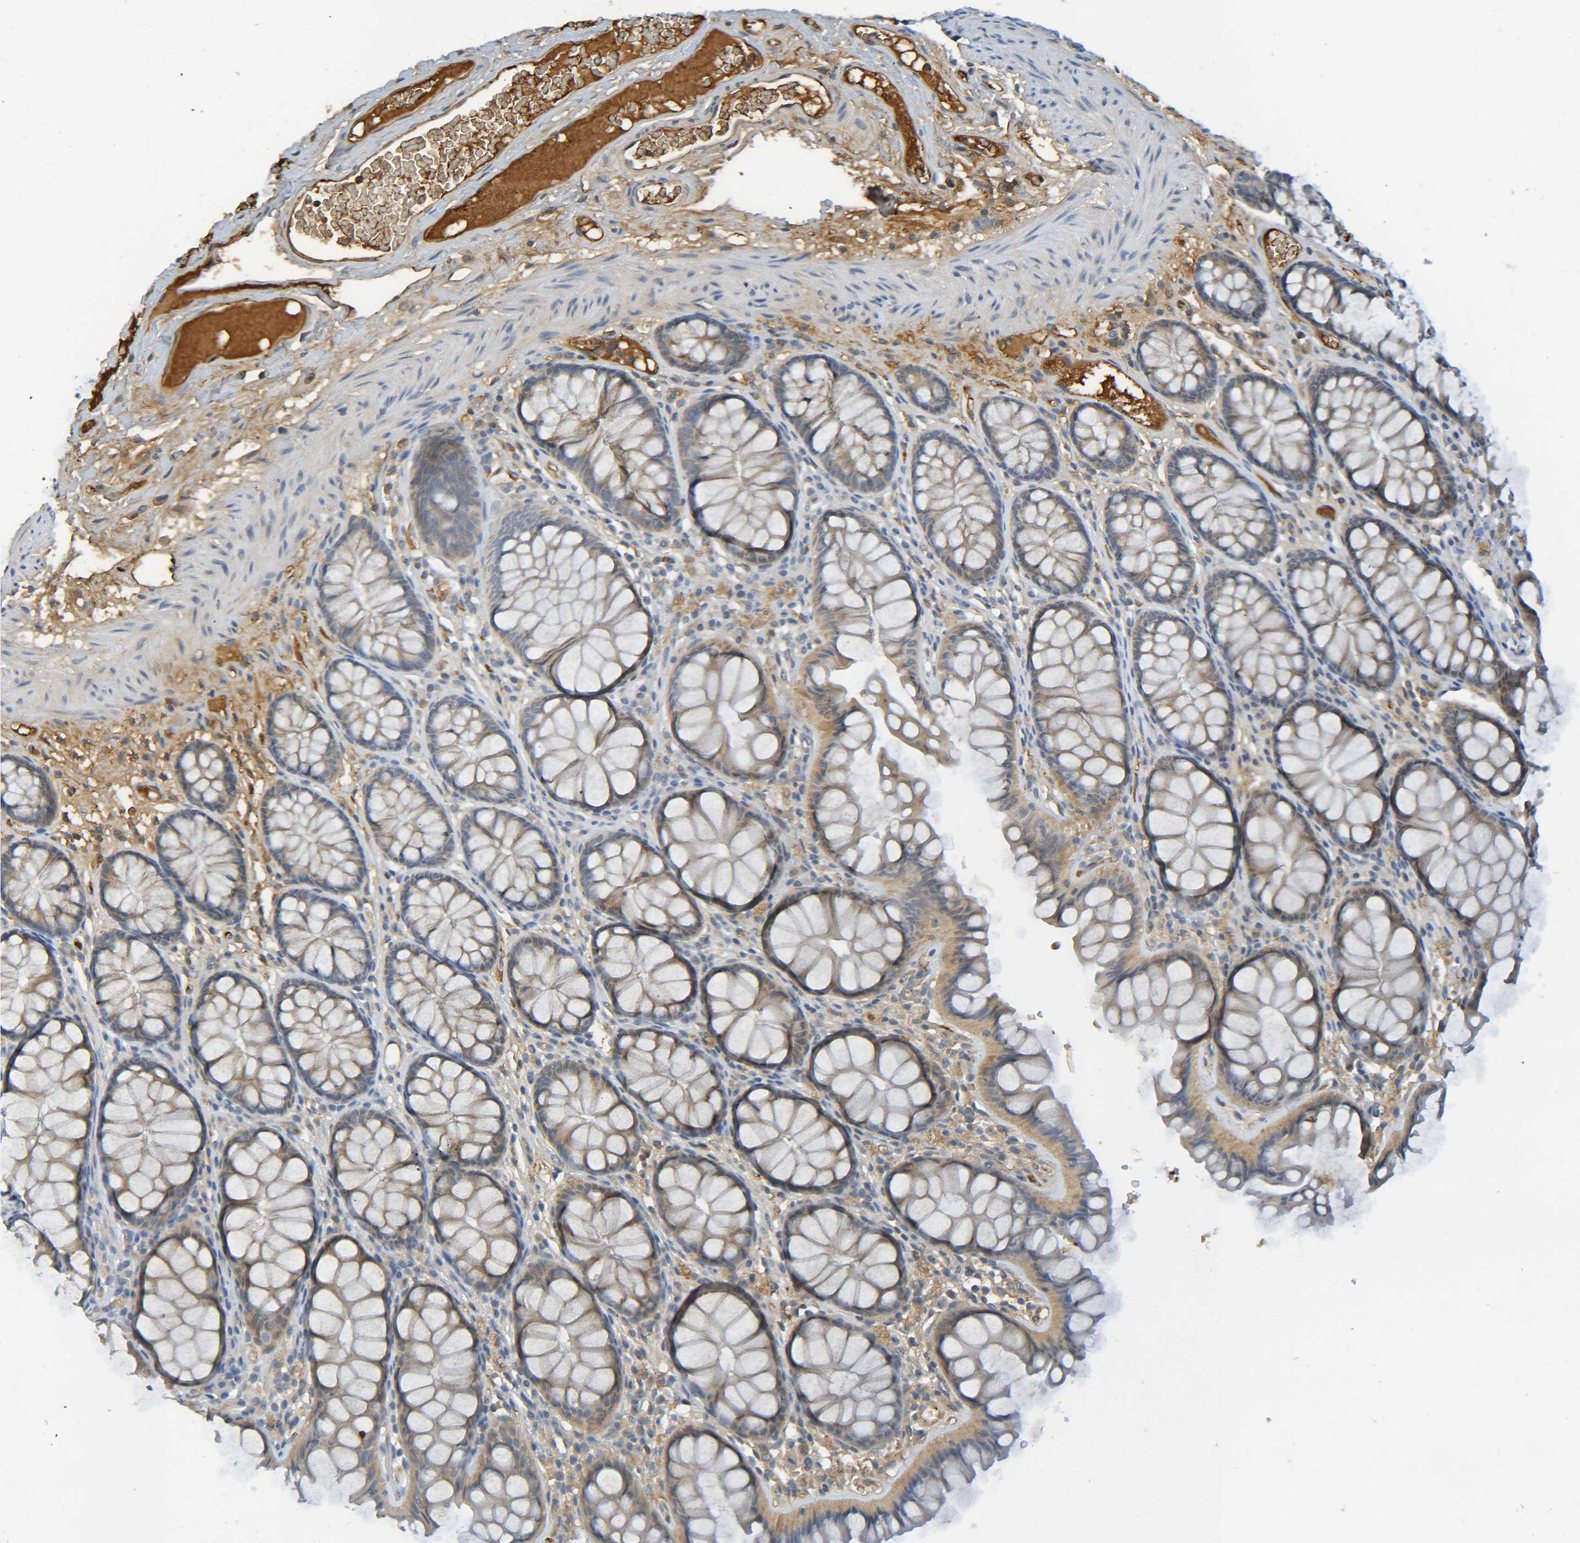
{"staining": {"intensity": "moderate", "quantity": ">75%", "location": "cytoplasmic/membranous"}, "tissue": "colon", "cell_type": "Endothelial cells", "image_type": "normal", "snomed": [{"axis": "morphology", "description": "Normal tissue, NOS"}, {"axis": "topography", "description": "Colon"}], "caption": "Immunohistochemistry (DAB) staining of unremarkable colon reveals moderate cytoplasmic/membranous protein staining in approximately >75% of endothelial cells. The staining was performed using DAB (3,3'-diaminobenzidine) to visualize the protein expression in brown, while the nuclei were stained in blue with hematoxylin (Magnification: 20x).", "gene": "C1QA", "patient": {"sex": "female", "age": 55}}